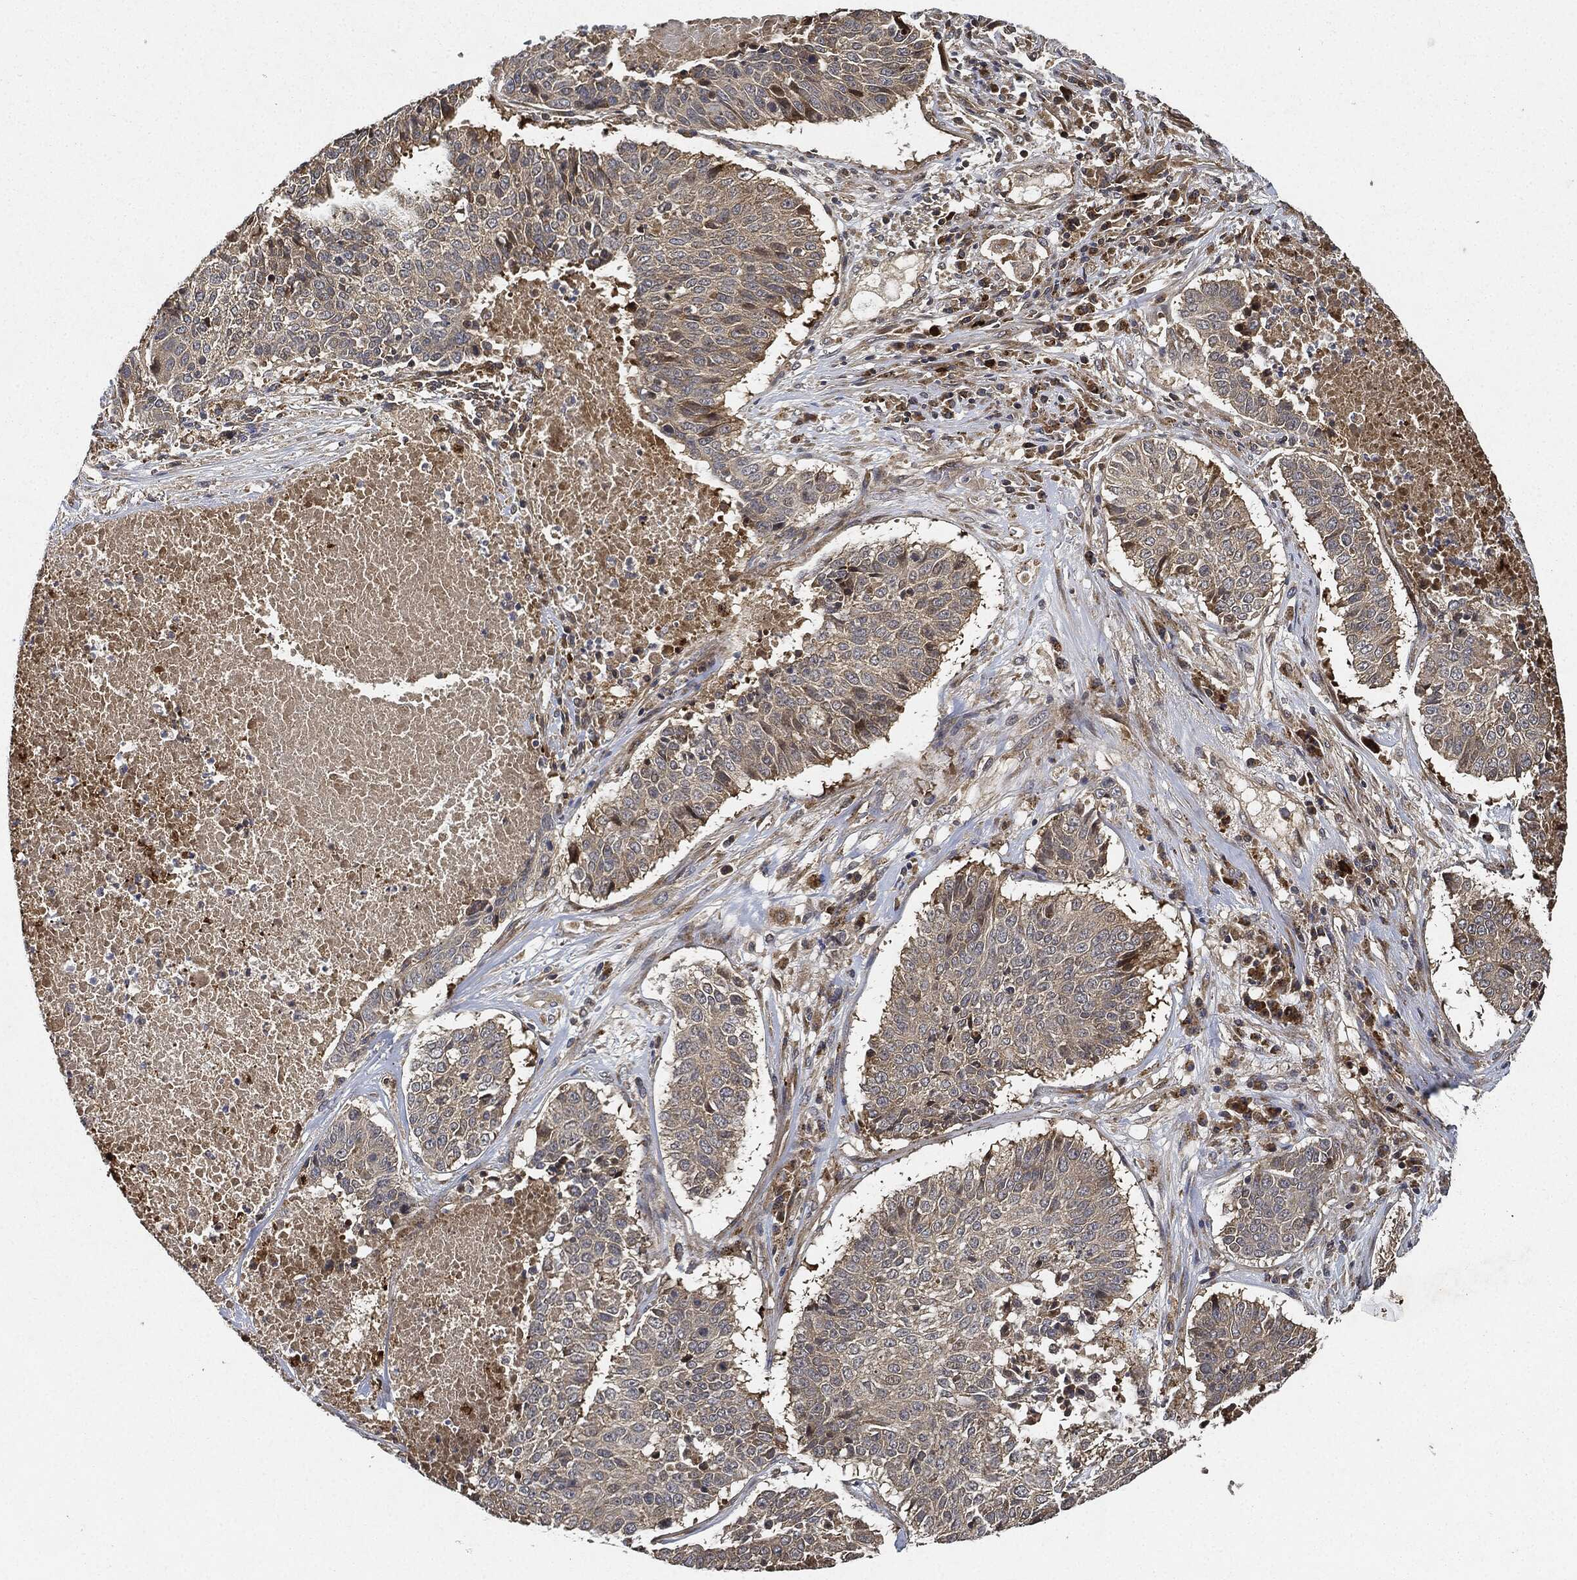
{"staining": {"intensity": "weak", "quantity": "<25%", "location": "cytoplasmic/membranous"}, "tissue": "lung cancer", "cell_type": "Tumor cells", "image_type": "cancer", "snomed": [{"axis": "morphology", "description": "Squamous cell carcinoma, NOS"}, {"axis": "topography", "description": "Lung"}], "caption": "Tumor cells are negative for brown protein staining in lung cancer (squamous cell carcinoma). (Brightfield microscopy of DAB (3,3'-diaminobenzidine) immunohistochemistry at high magnification).", "gene": "MLST8", "patient": {"sex": "male", "age": 64}}